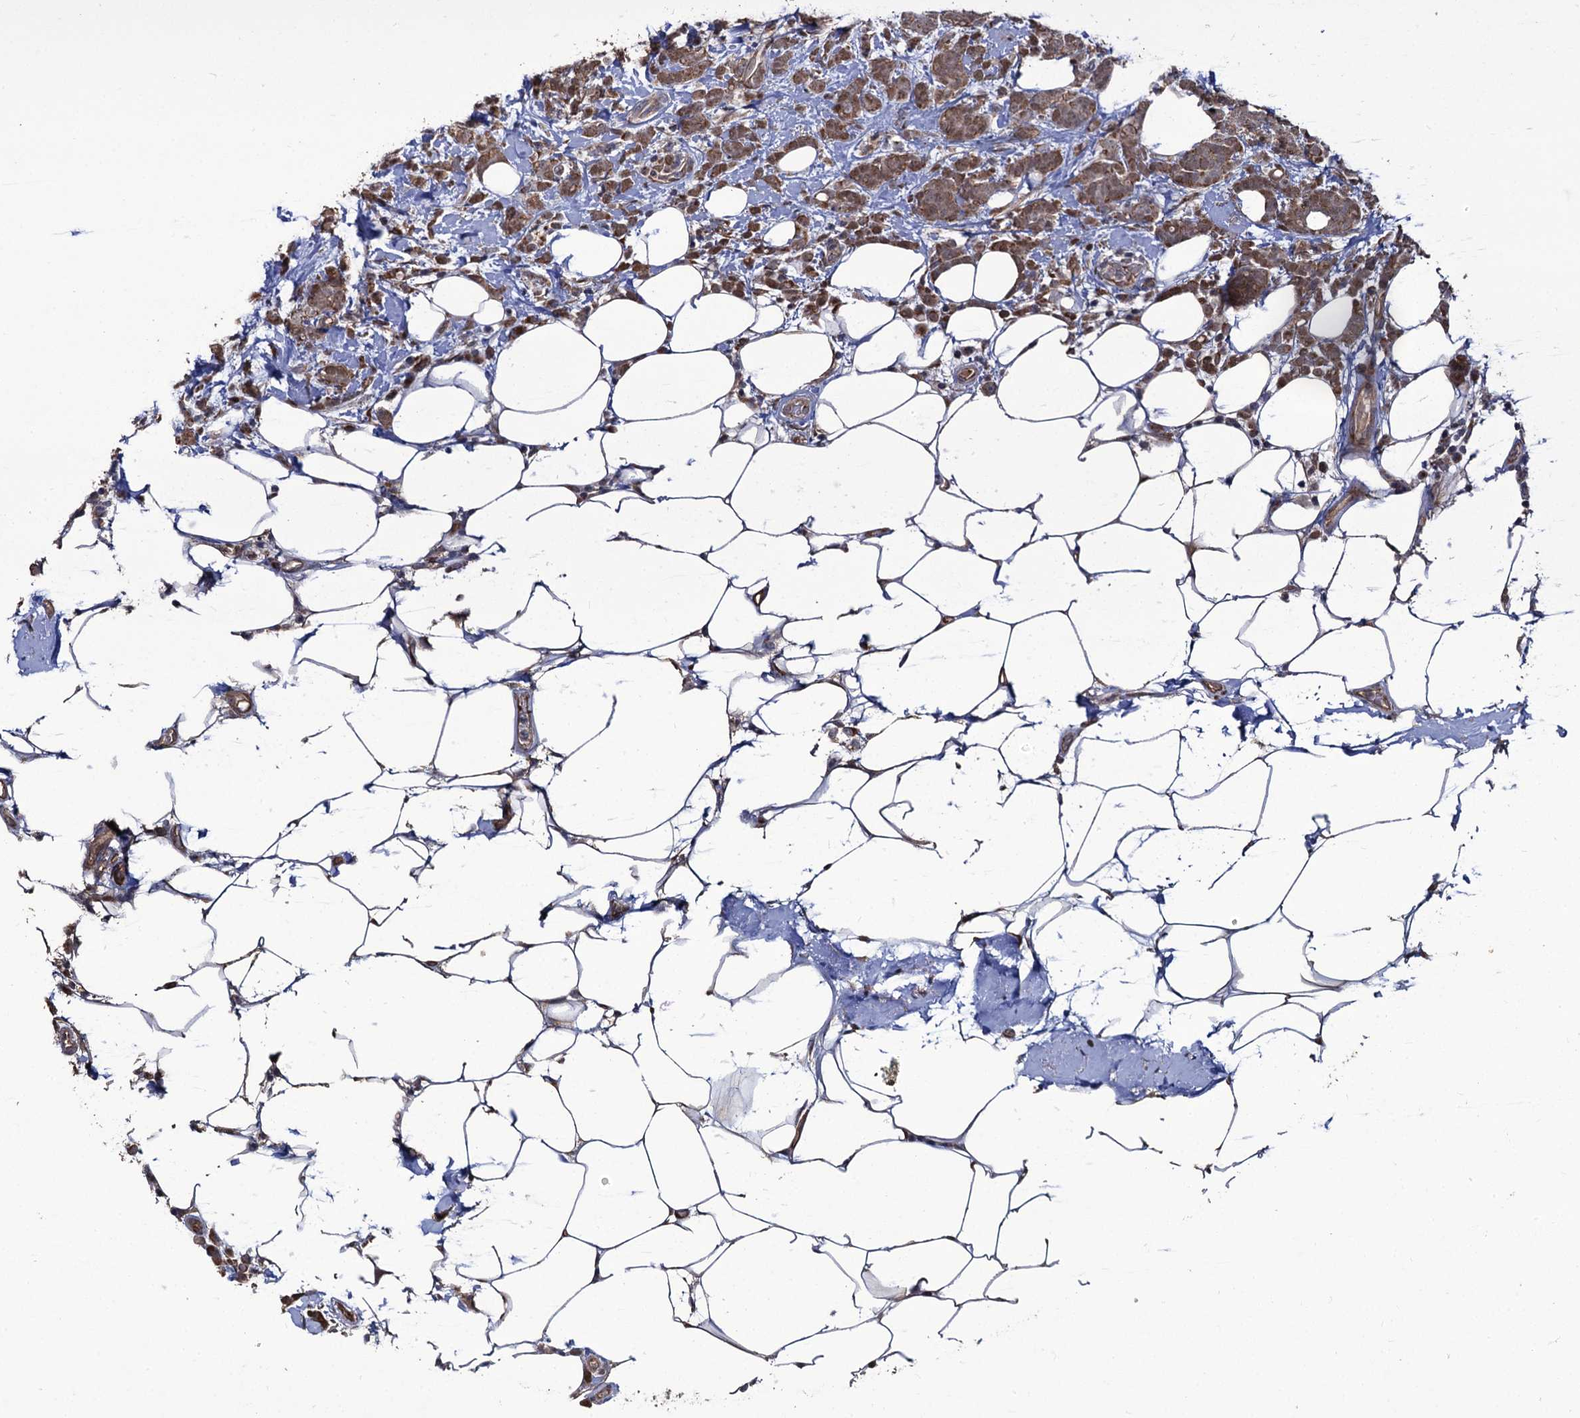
{"staining": {"intensity": "moderate", "quantity": ">75%", "location": "cytoplasmic/membranous,nuclear"}, "tissue": "breast cancer", "cell_type": "Tumor cells", "image_type": "cancer", "snomed": [{"axis": "morphology", "description": "Lobular carcinoma"}, {"axis": "topography", "description": "Breast"}], "caption": "Immunohistochemical staining of human breast lobular carcinoma displays medium levels of moderate cytoplasmic/membranous and nuclear protein positivity in approximately >75% of tumor cells. (IHC, brightfield microscopy, high magnification).", "gene": "LRRC63", "patient": {"sex": "female", "age": 58}}